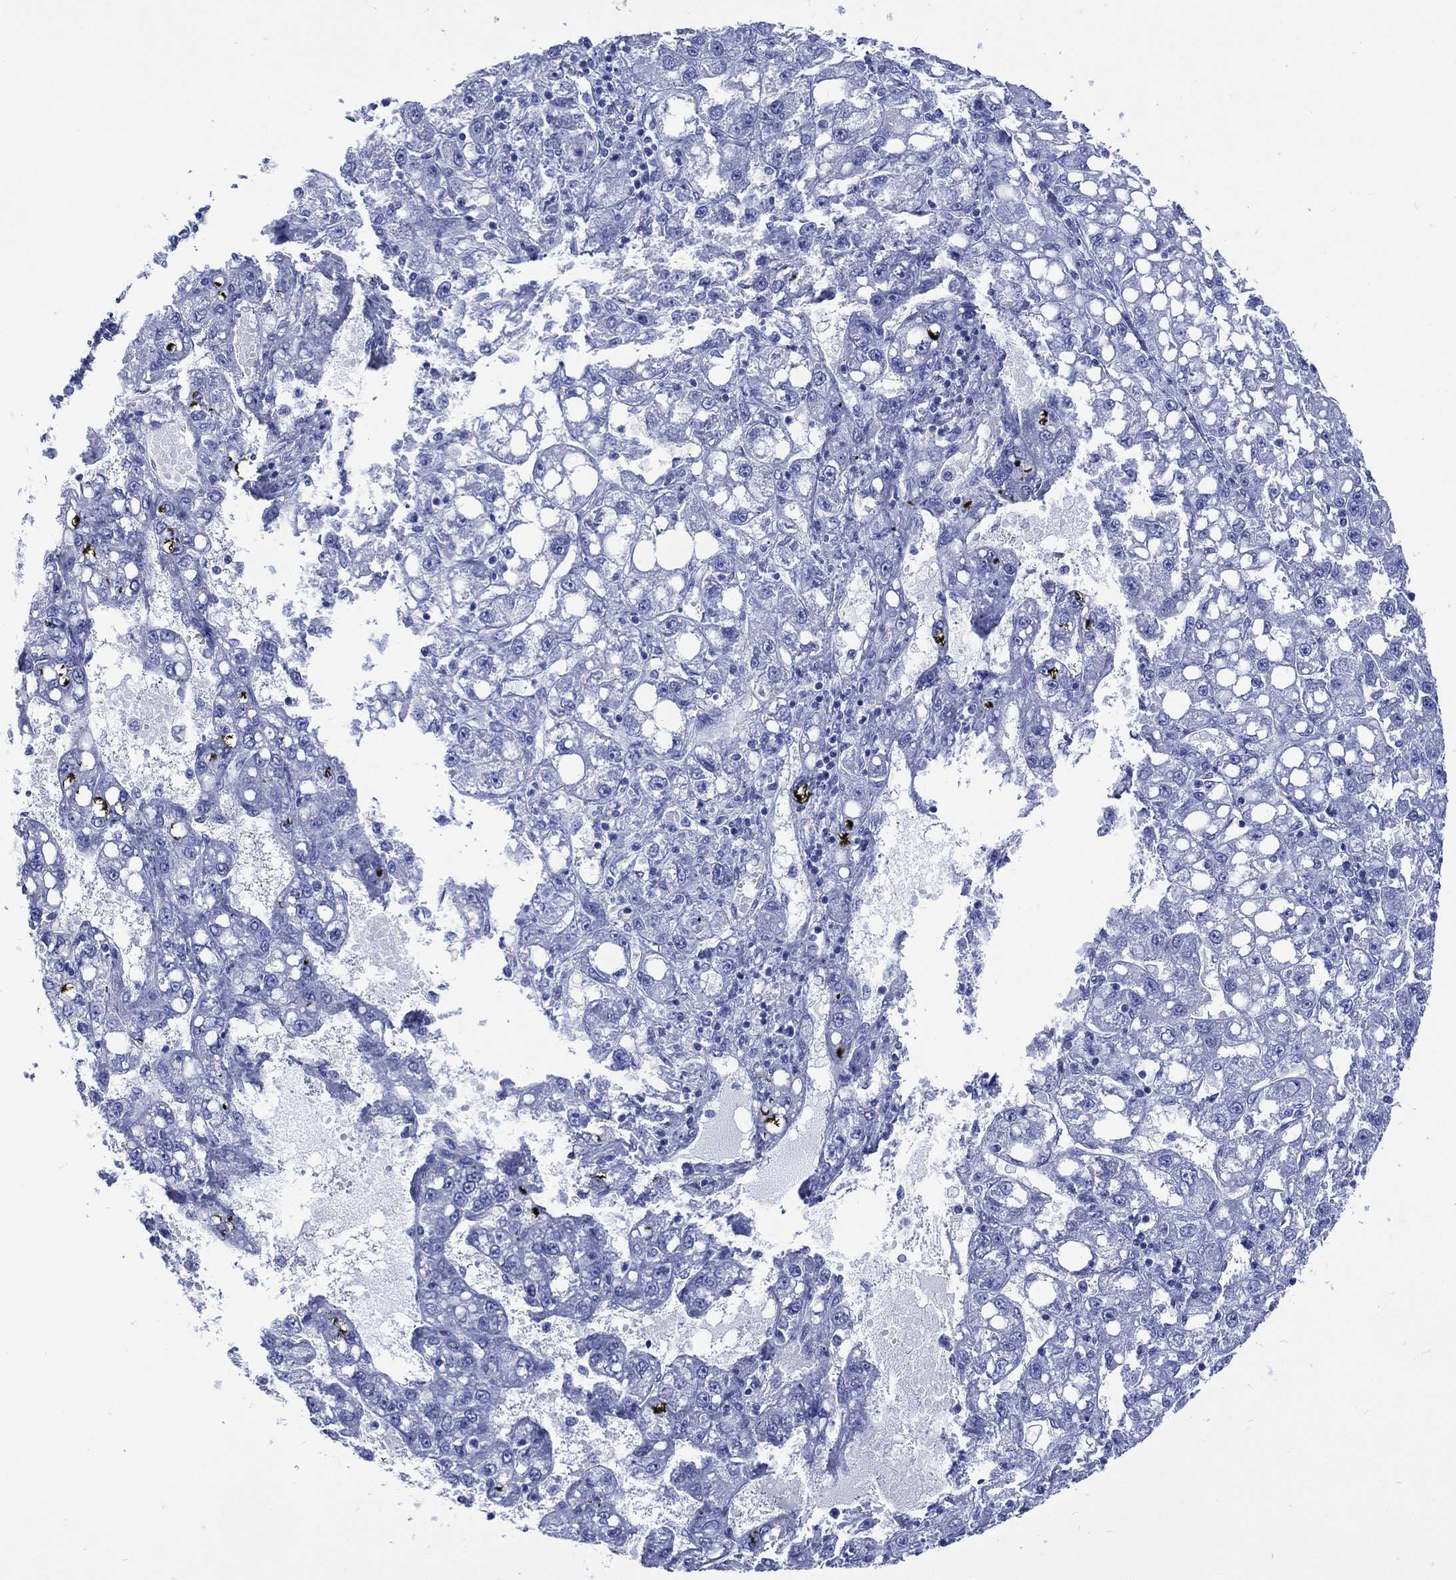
{"staining": {"intensity": "negative", "quantity": "none", "location": "none"}, "tissue": "liver cancer", "cell_type": "Tumor cells", "image_type": "cancer", "snomed": [{"axis": "morphology", "description": "Carcinoma, Hepatocellular, NOS"}, {"axis": "topography", "description": "Liver"}], "caption": "The histopathology image exhibits no staining of tumor cells in liver cancer (hepatocellular carcinoma).", "gene": "SHCBP1L", "patient": {"sex": "female", "age": 65}}